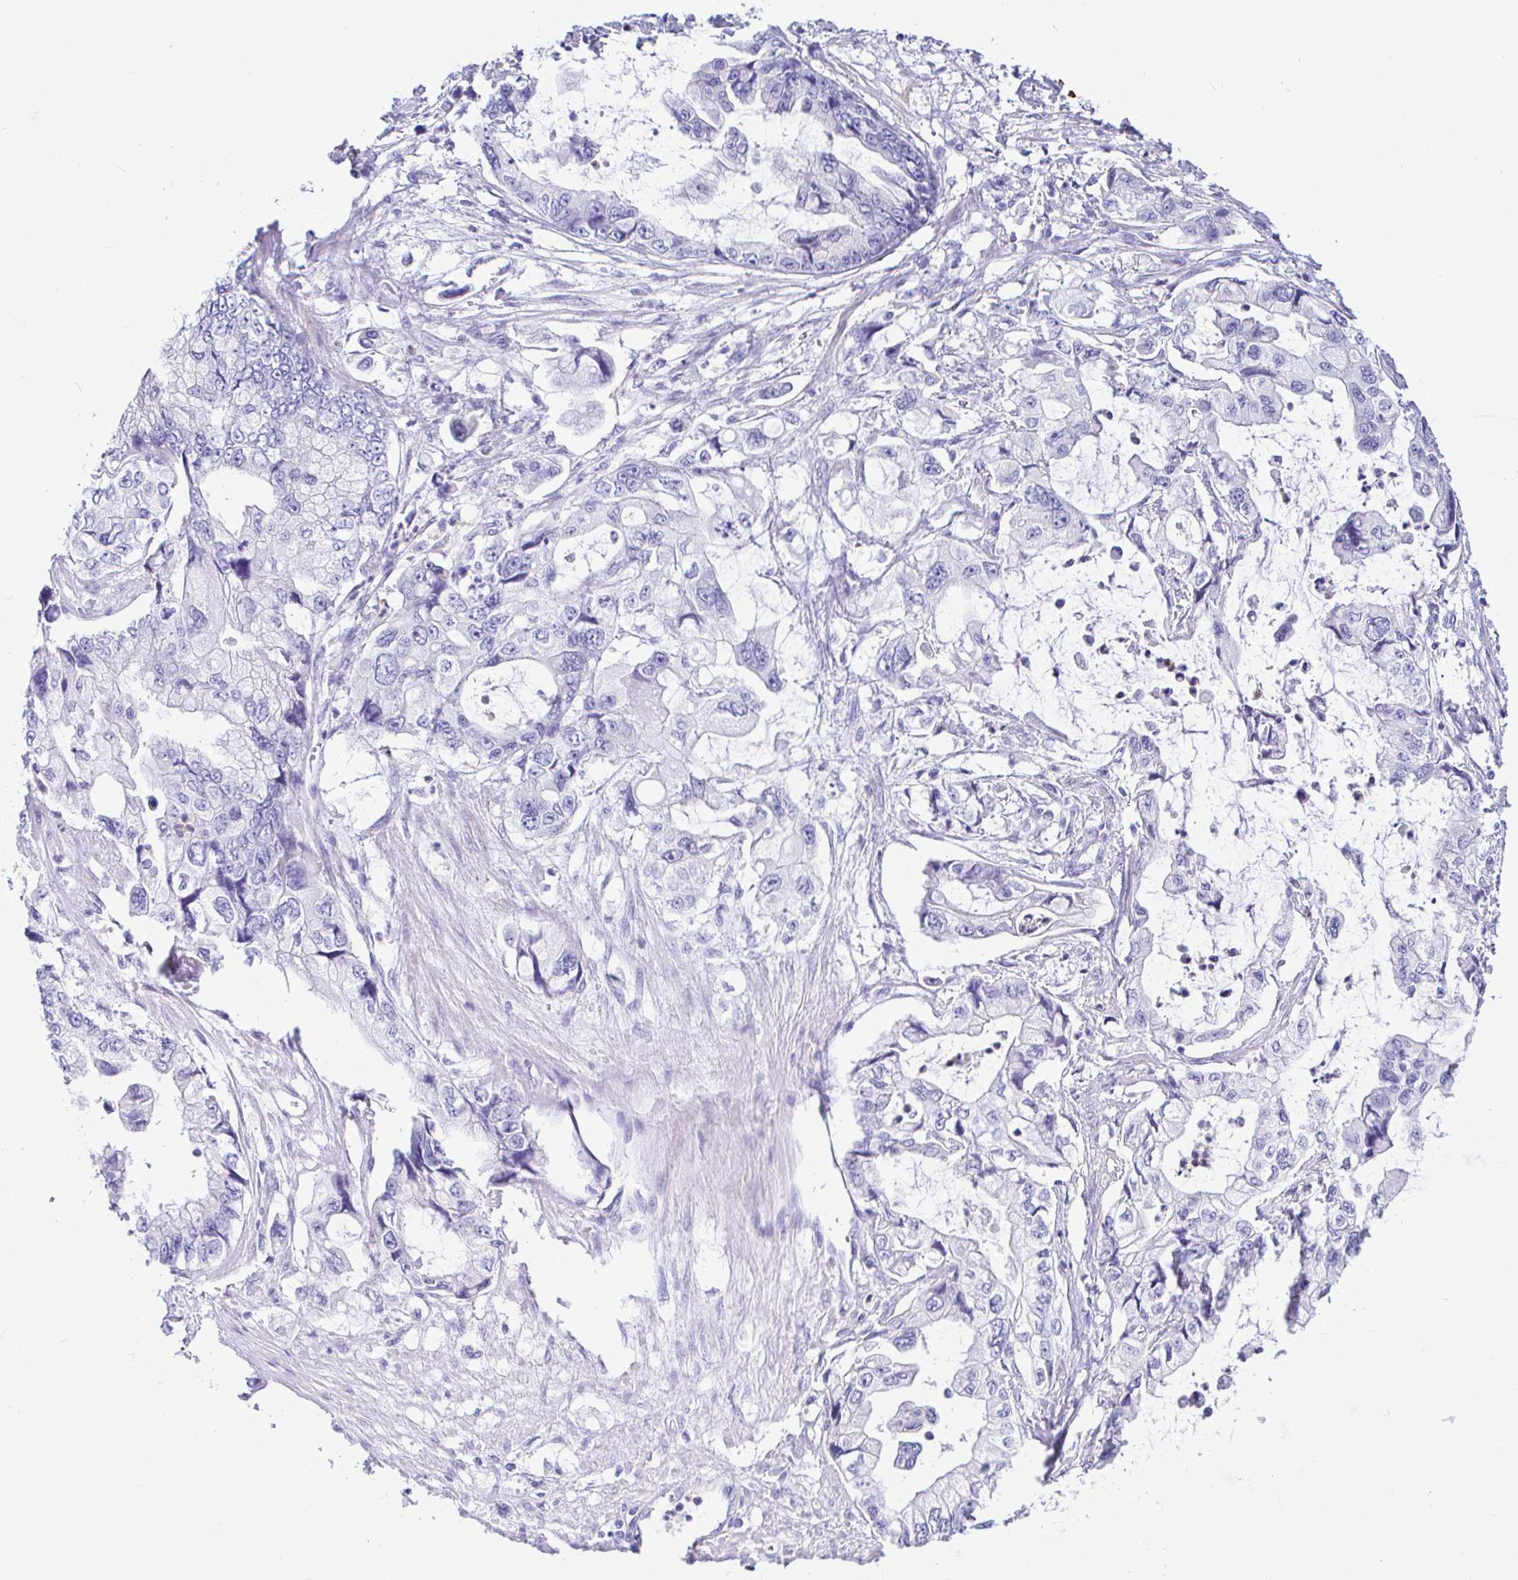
{"staining": {"intensity": "negative", "quantity": "none", "location": "none"}, "tissue": "stomach cancer", "cell_type": "Tumor cells", "image_type": "cancer", "snomed": [{"axis": "morphology", "description": "Adenocarcinoma, NOS"}, {"axis": "topography", "description": "Pancreas"}, {"axis": "topography", "description": "Stomach, upper"}, {"axis": "topography", "description": "Stomach"}], "caption": "Immunohistochemical staining of human stomach cancer shows no significant staining in tumor cells. (Immunohistochemistry (ihc), brightfield microscopy, high magnification).", "gene": "CCDC62", "patient": {"sex": "male", "age": 77}}